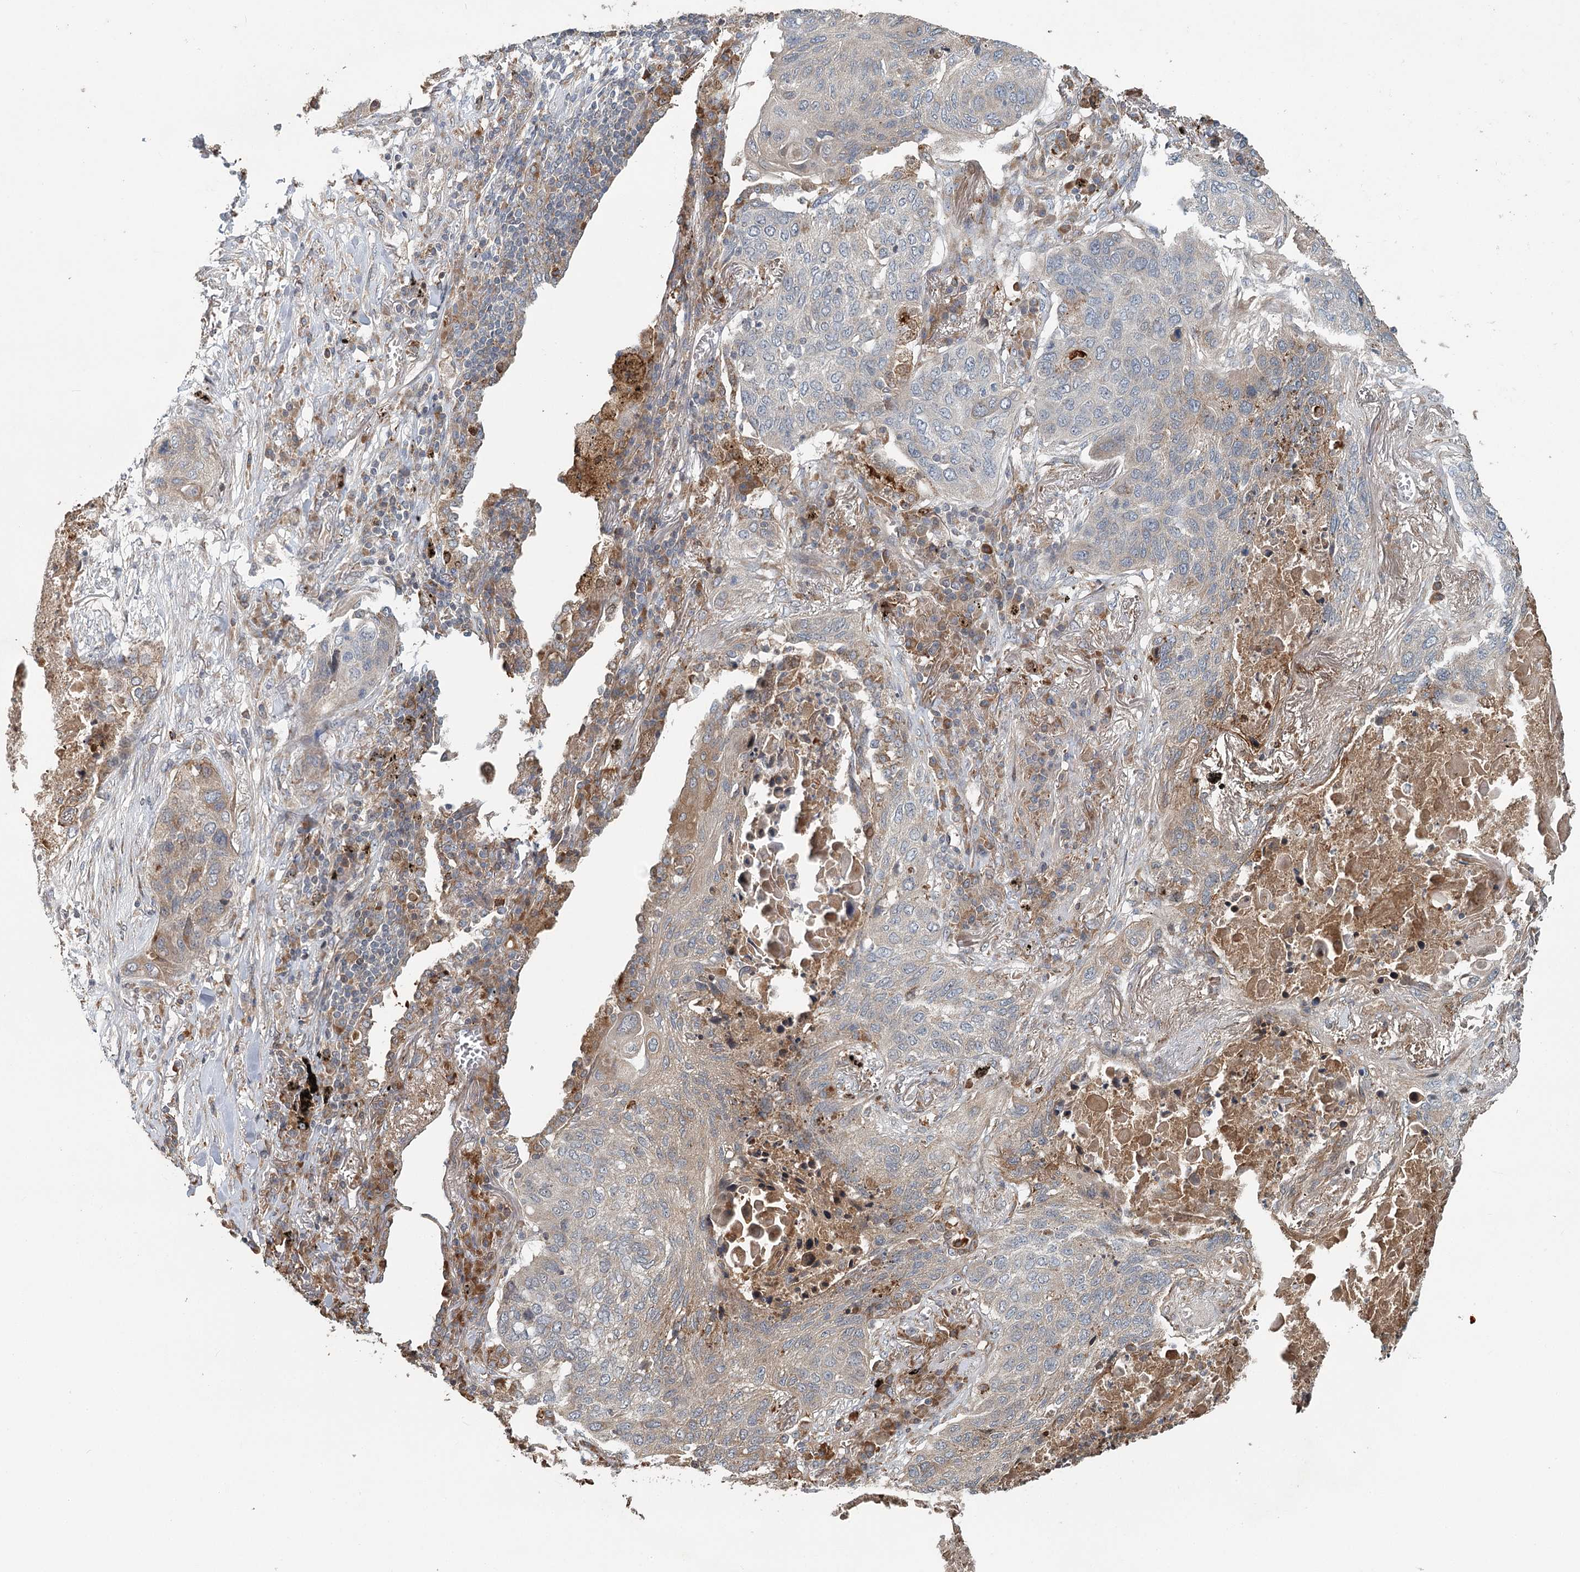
{"staining": {"intensity": "negative", "quantity": "none", "location": "none"}, "tissue": "lung cancer", "cell_type": "Tumor cells", "image_type": "cancer", "snomed": [{"axis": "morphology", "description": "Squamous cell carcinoma, NOS"}, {"axis": "topography", "description": "Lung"}], "caption": "This is a micrograph of immunohistochemistry (IHC) staining of squamous cell carcinoma (lung), which shows no positivity in tumor cells.", "gene": "RNF111", "patient": {"sex": "female", "age": 63}}